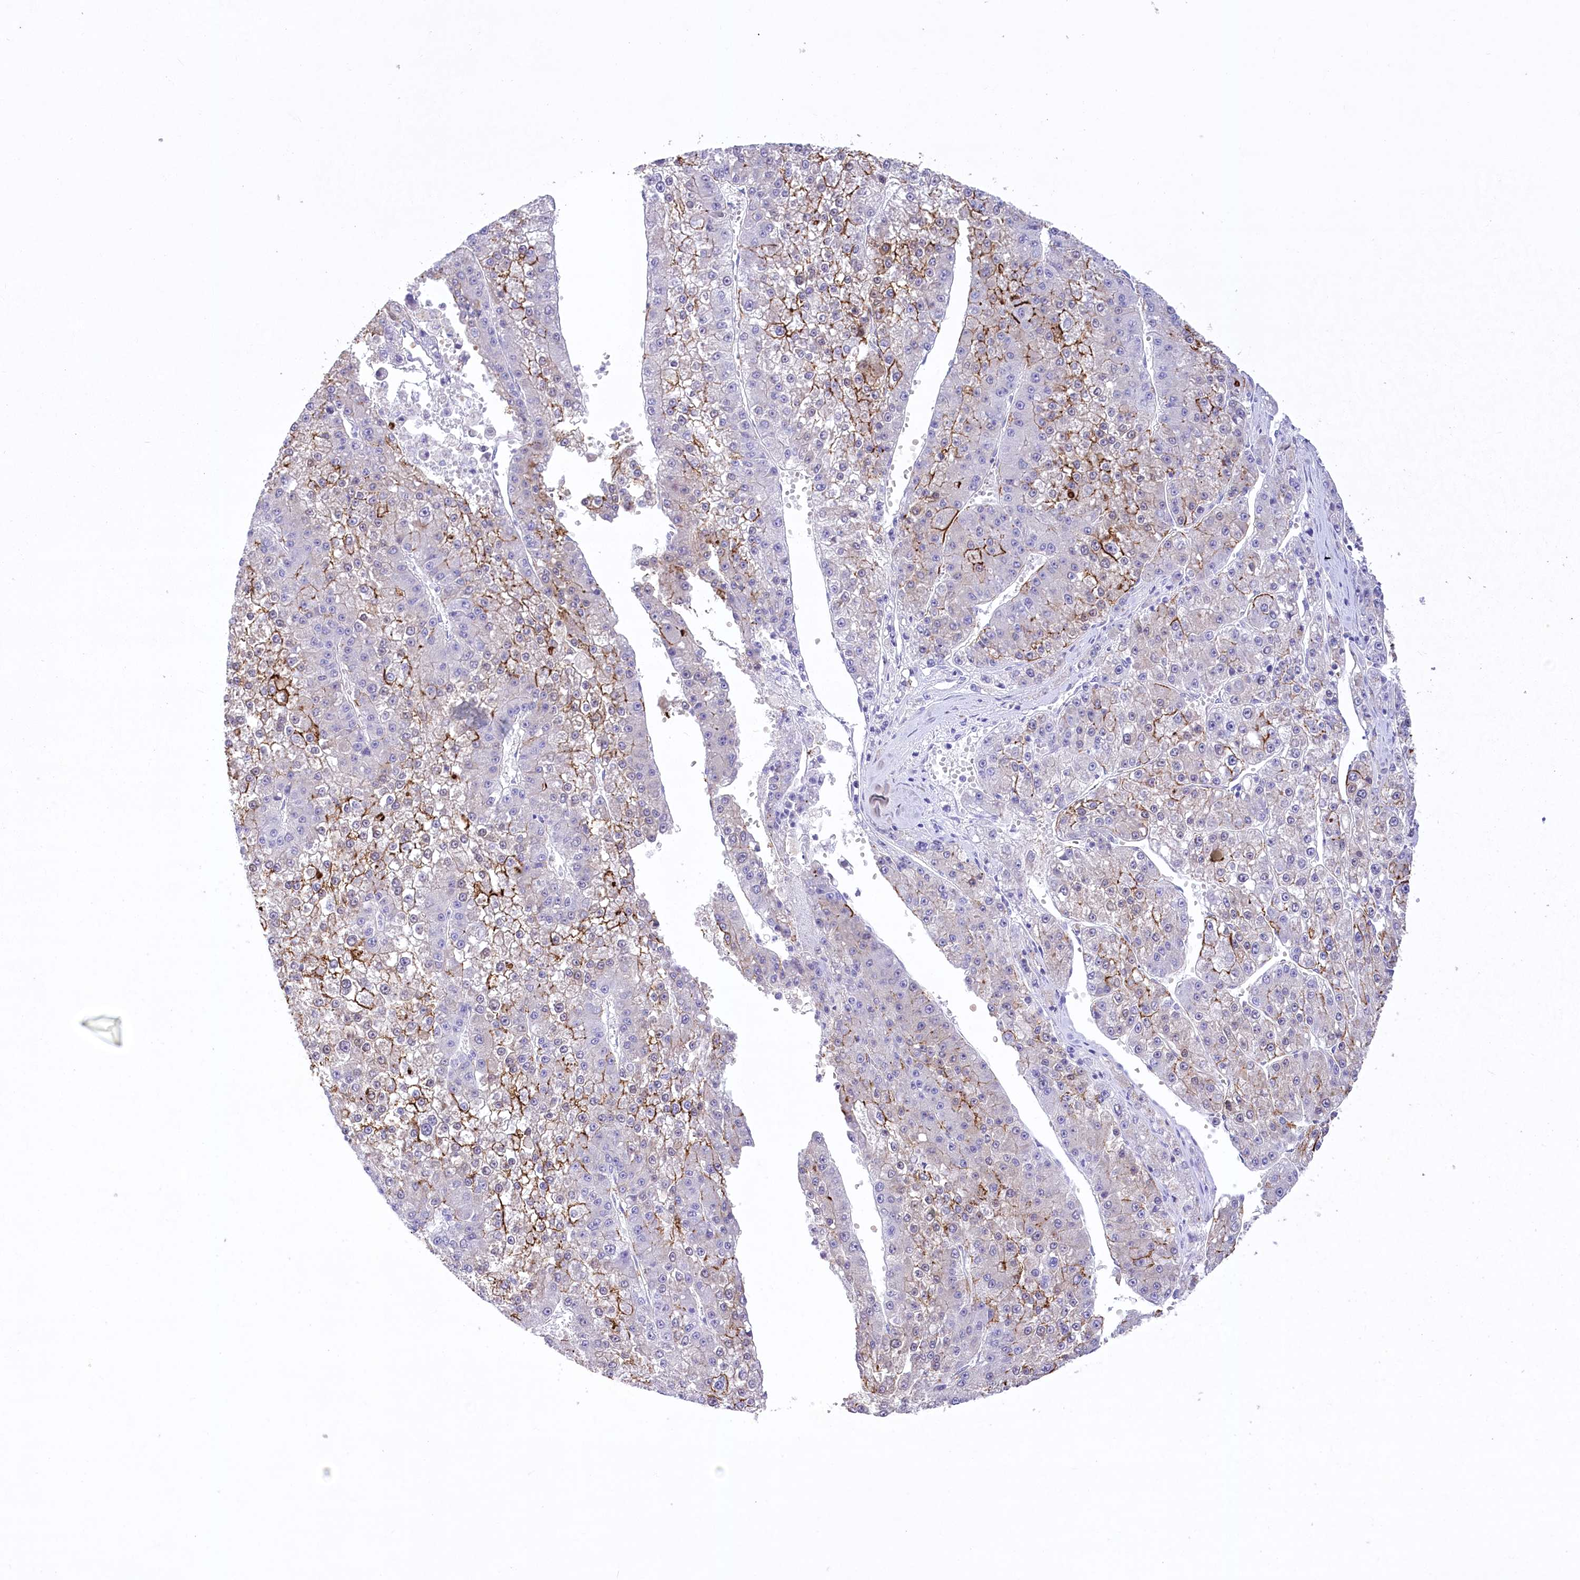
{"staining": {"intensity": "moderate", "quantity": "25%-75%", "location": "cytoplasmic/membranous"}, "tissue": "liver cancer", "cell_type": "Tumor cells", "image_type": "cancer", "snomed": [{"axis": "morphology", "description": "Carcinoma, Hepatocellular, NOS"}, {"axis": "topography", "description": "Liver"}], "caption": "Immunohistochemical staining of human liver cancer (hepatocellular carcinoma) shows medium levels of moderate cytoplasmic/membranous protein positivity in about 25%-75% of tumor cells.", "gene": "PBLD", "patient": {"sex": "female", "age": 73}}